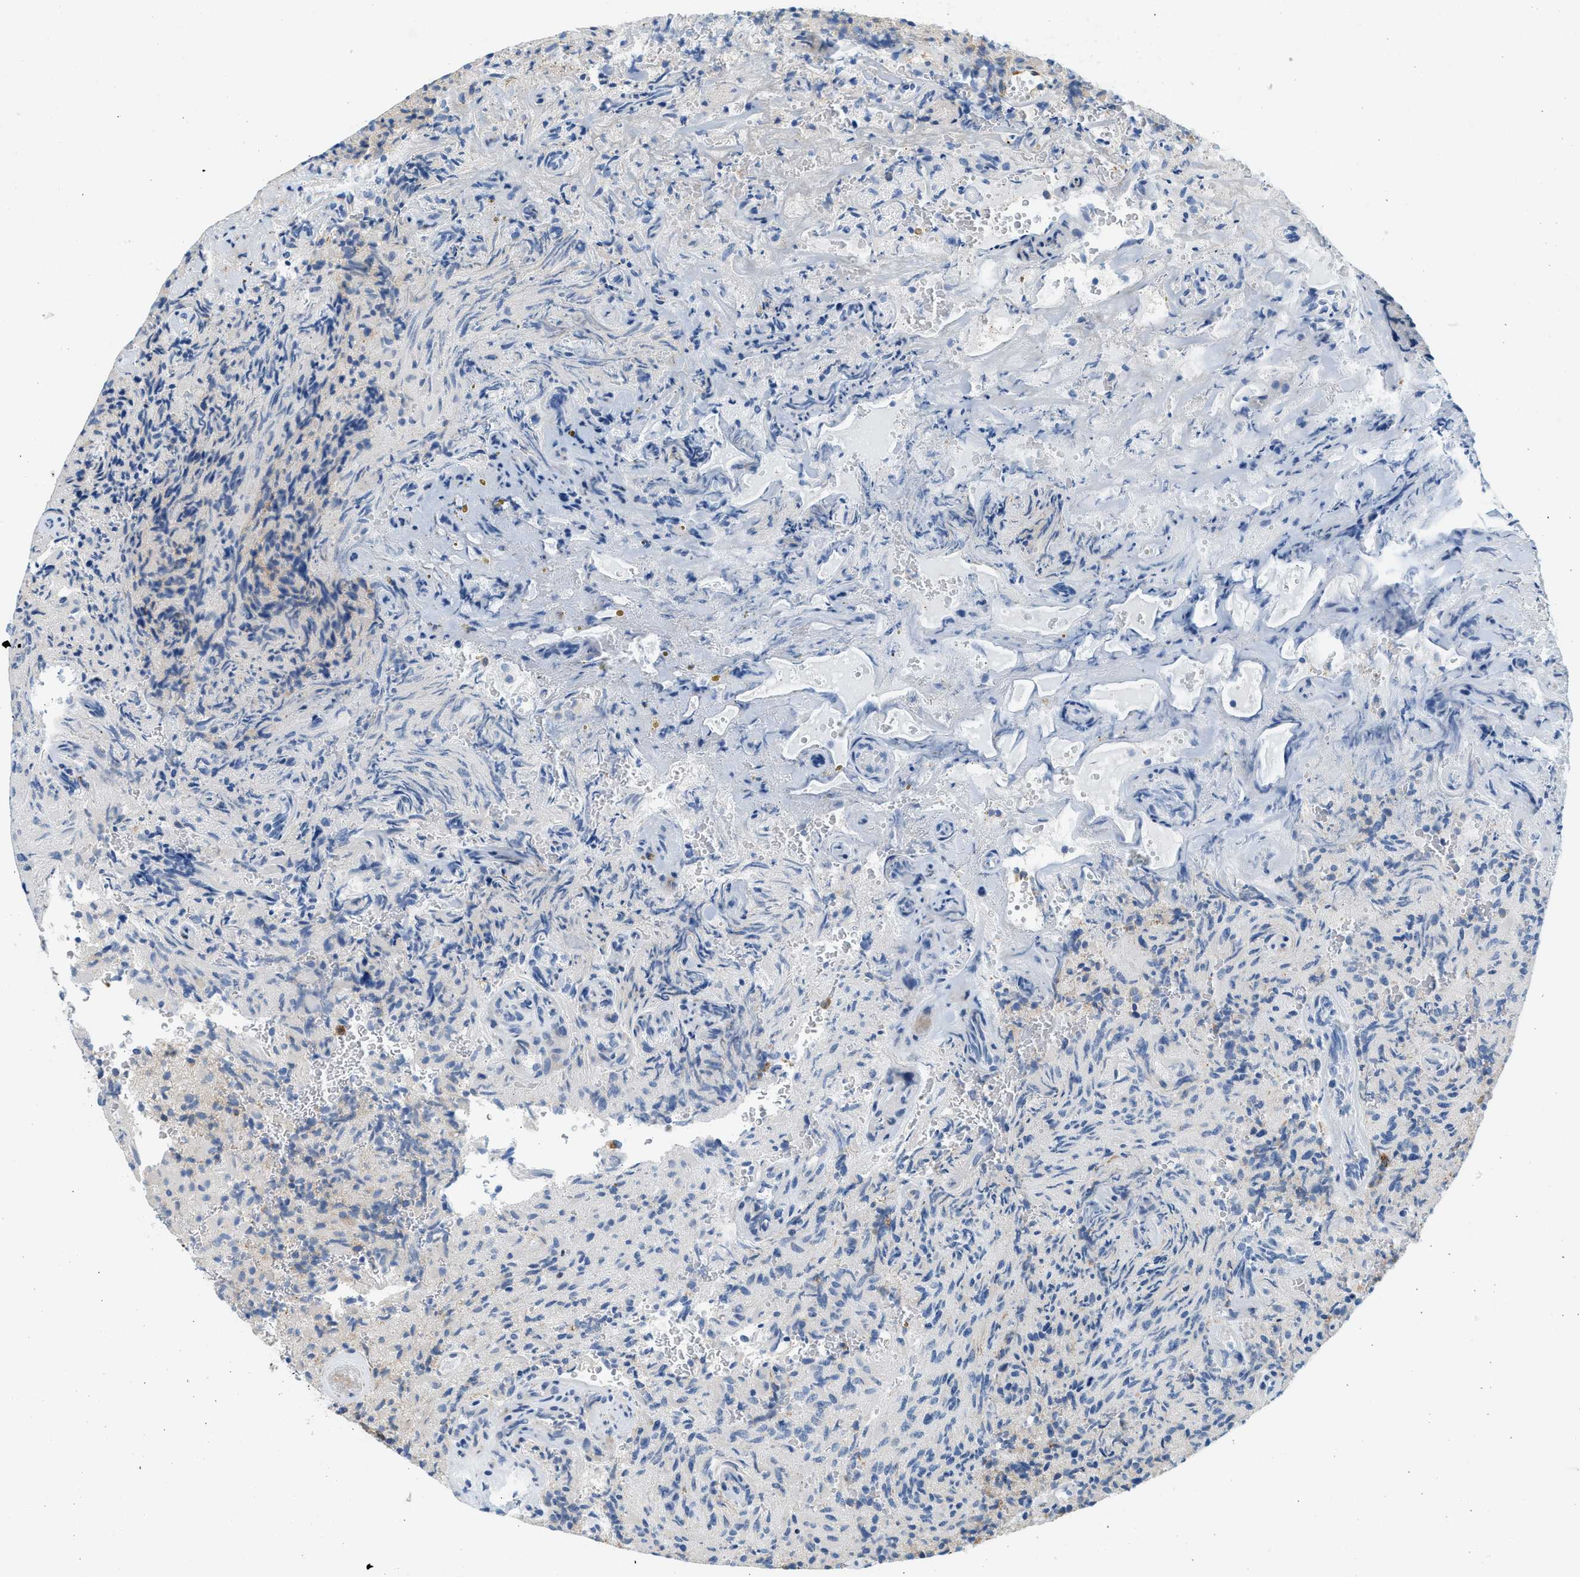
{"staining": {"intensity": "weak", "quantity": "25%-75%", "location": "cytoplasmic/membranous"}, "tissue": "glioma", "cell_type": "Tumor cells", "image_type": "cancer", "snomed": [{"axis": "morphology", "description": "Glioma, malignant, High grade"}, {"axis": "topography", "description": "Brain"}], "caption": "Protein staining by IHC shows weak cytoplasmic/membranous positivity in approximately 25%-75% of tumor cells in malignant high-grade glioma. Ihc stains the protein of interest in brown and the nuclei are stained blue.", "gene": "CNTN6", "patient": {"sex": "male", "age": 71}}